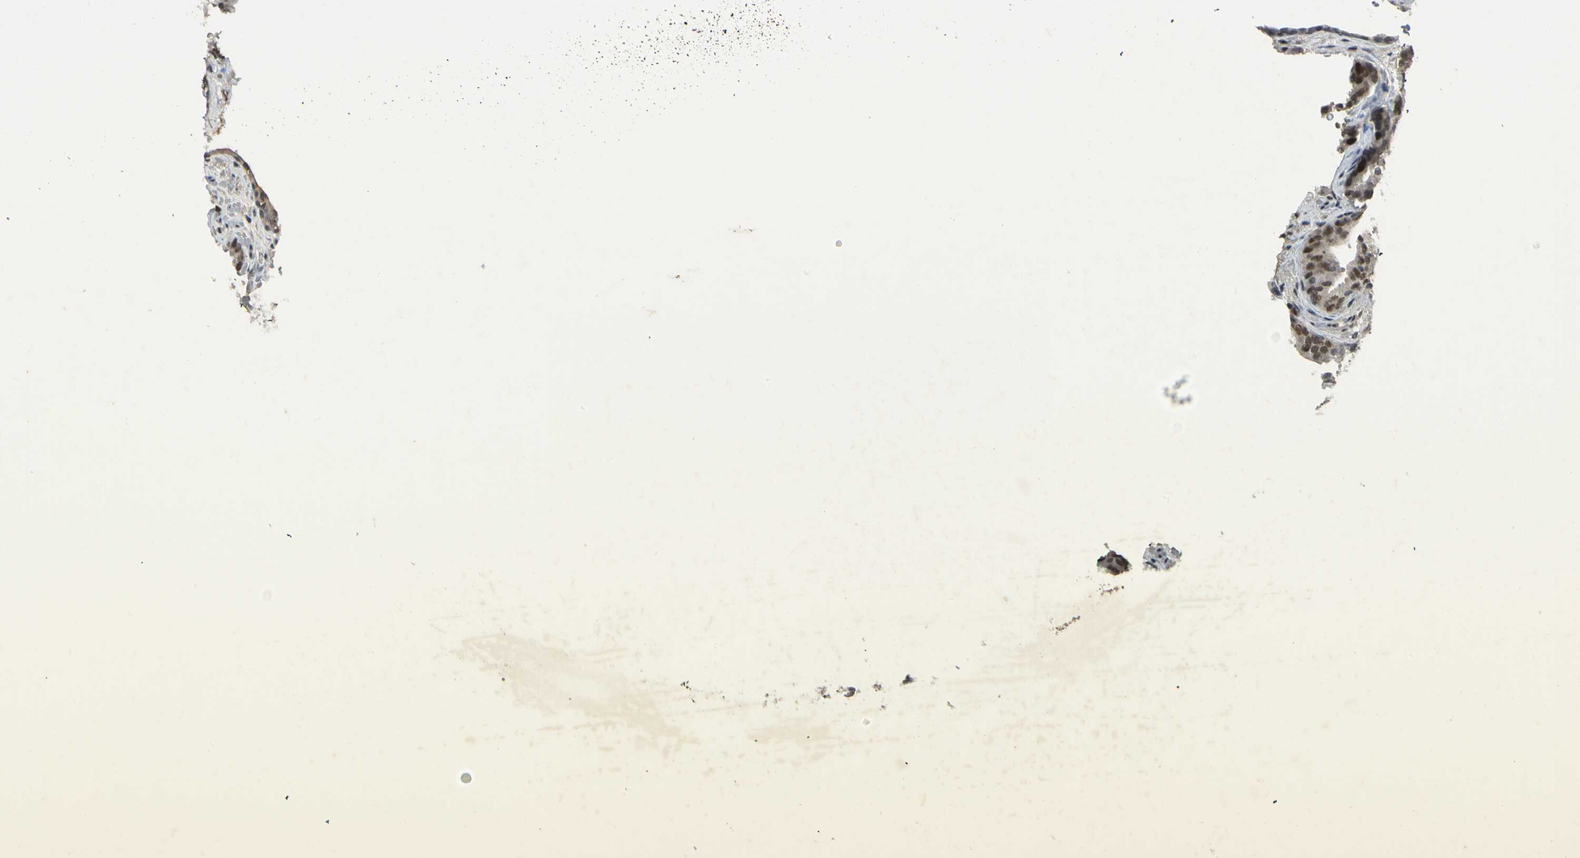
{"staining": {"intensity": "moderate", "quantity": ">75%", "location": "nuclear"}, "tissue": "prostate cancer", "cell_type": "Tumor cells", "image_type": "cancer", "snomed": [{"axis": "morphology", "description": "Adenocarcinoma, Low grade"}, {"axis": "topography", "description": "Prostate"}], "caption": "This photomicrograph exhibits IHC staining of human prostate adenocarcinoma (low-grade), with medium moderate nuclear staining in about >75% of tumor cells.", "gene": "GTF3A", "patient": {"sex": "male", "age": 63}}